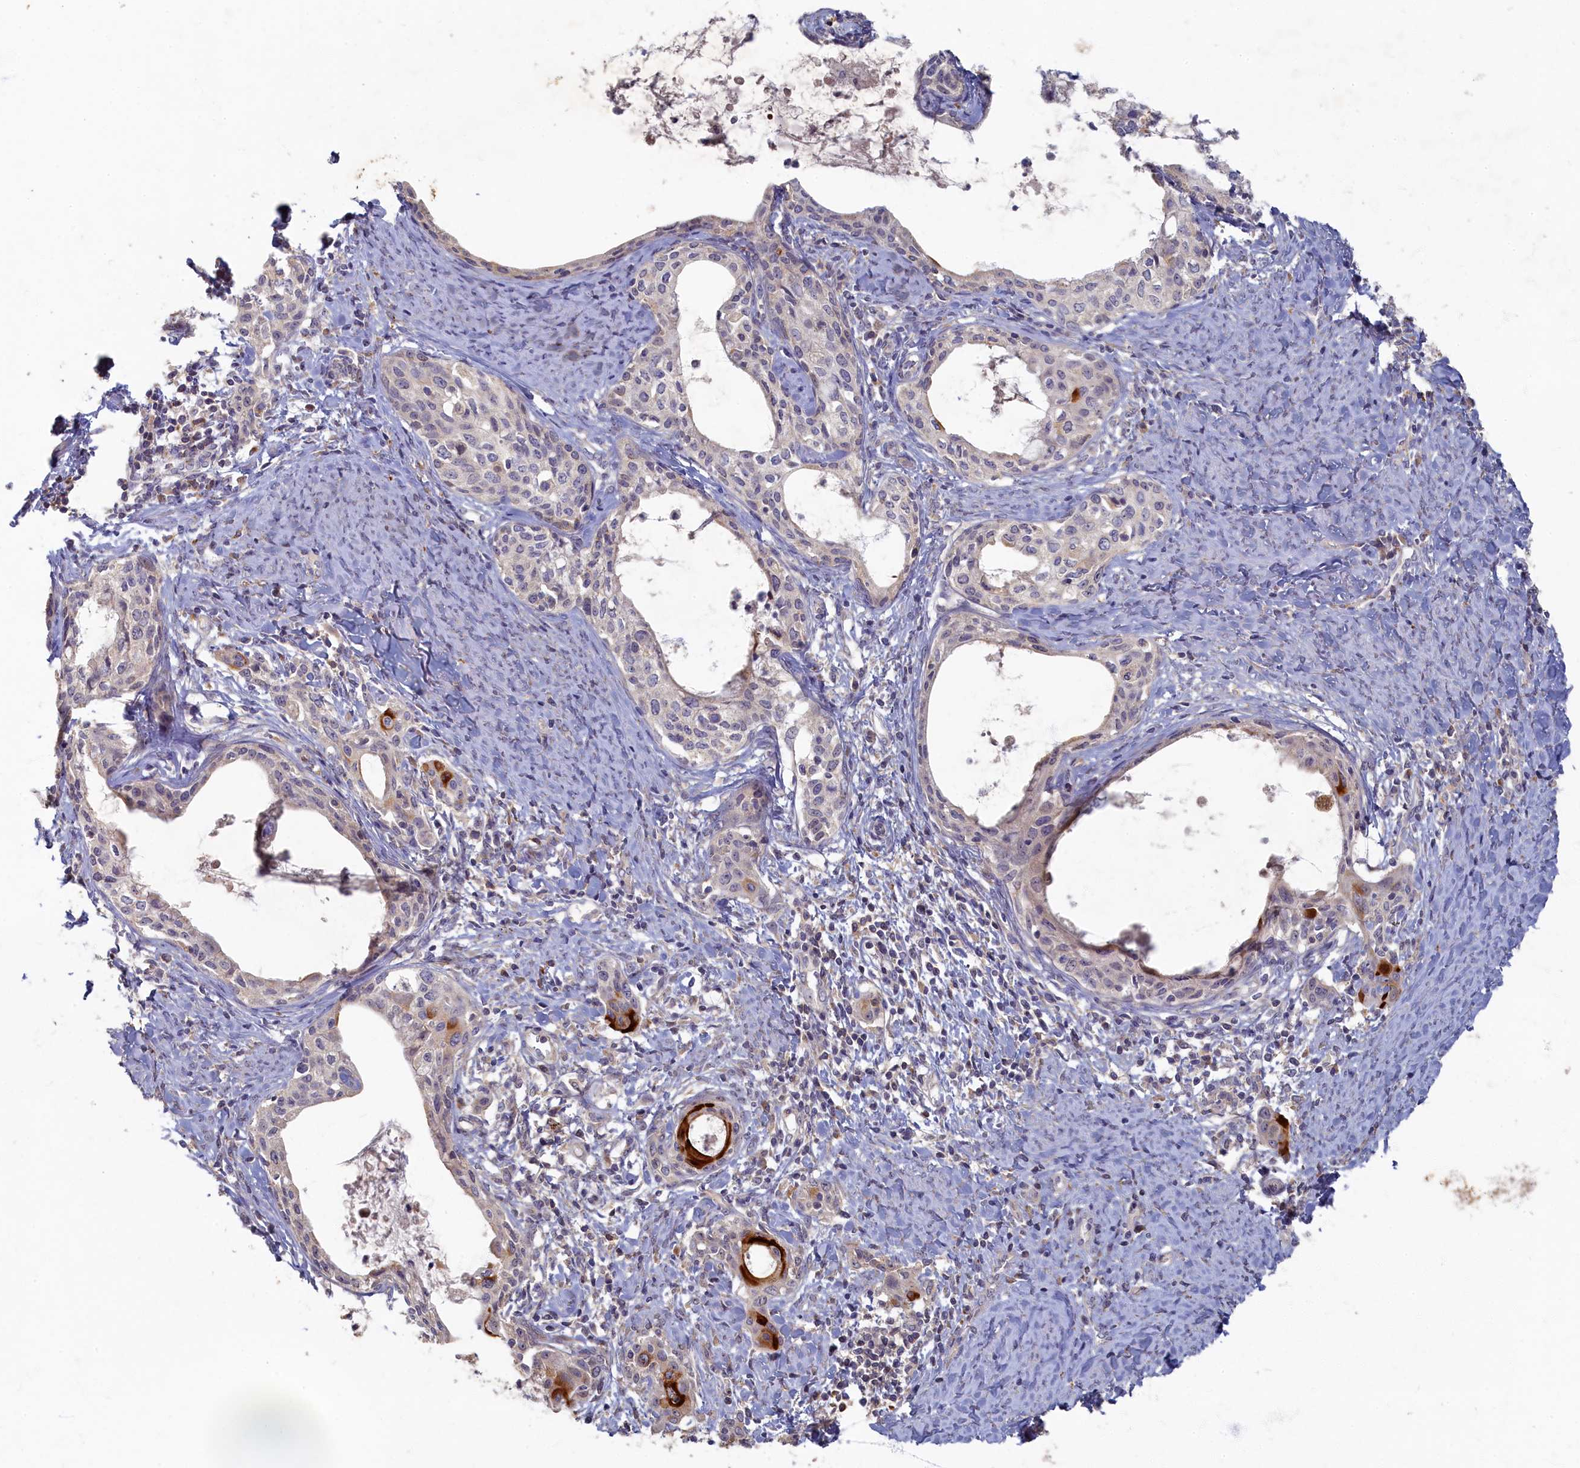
{"staining": {"intensity": "negative", "quantity": "none", "location": "none"}, "tissue": "cervical cancer", "cell_type": "Tumor cells", "image_type": "cancer", "snomed": [{"axis": "morphology", "description": "Squamous cell carcinoma, NOS"}, {"axis": "morphology", "description": "Adenocarcinoma, NOS"}, {"axis": "topography", "description": "Cervix"}], "caption": "There is no significant expression in tumor cells of cervical adenocarcinoma. (DAB immunohistochemistry visualized using brightfield microscopy, high magnification).", "gene": "HUNK", "patient": {"sex": "female", "age": 52}}